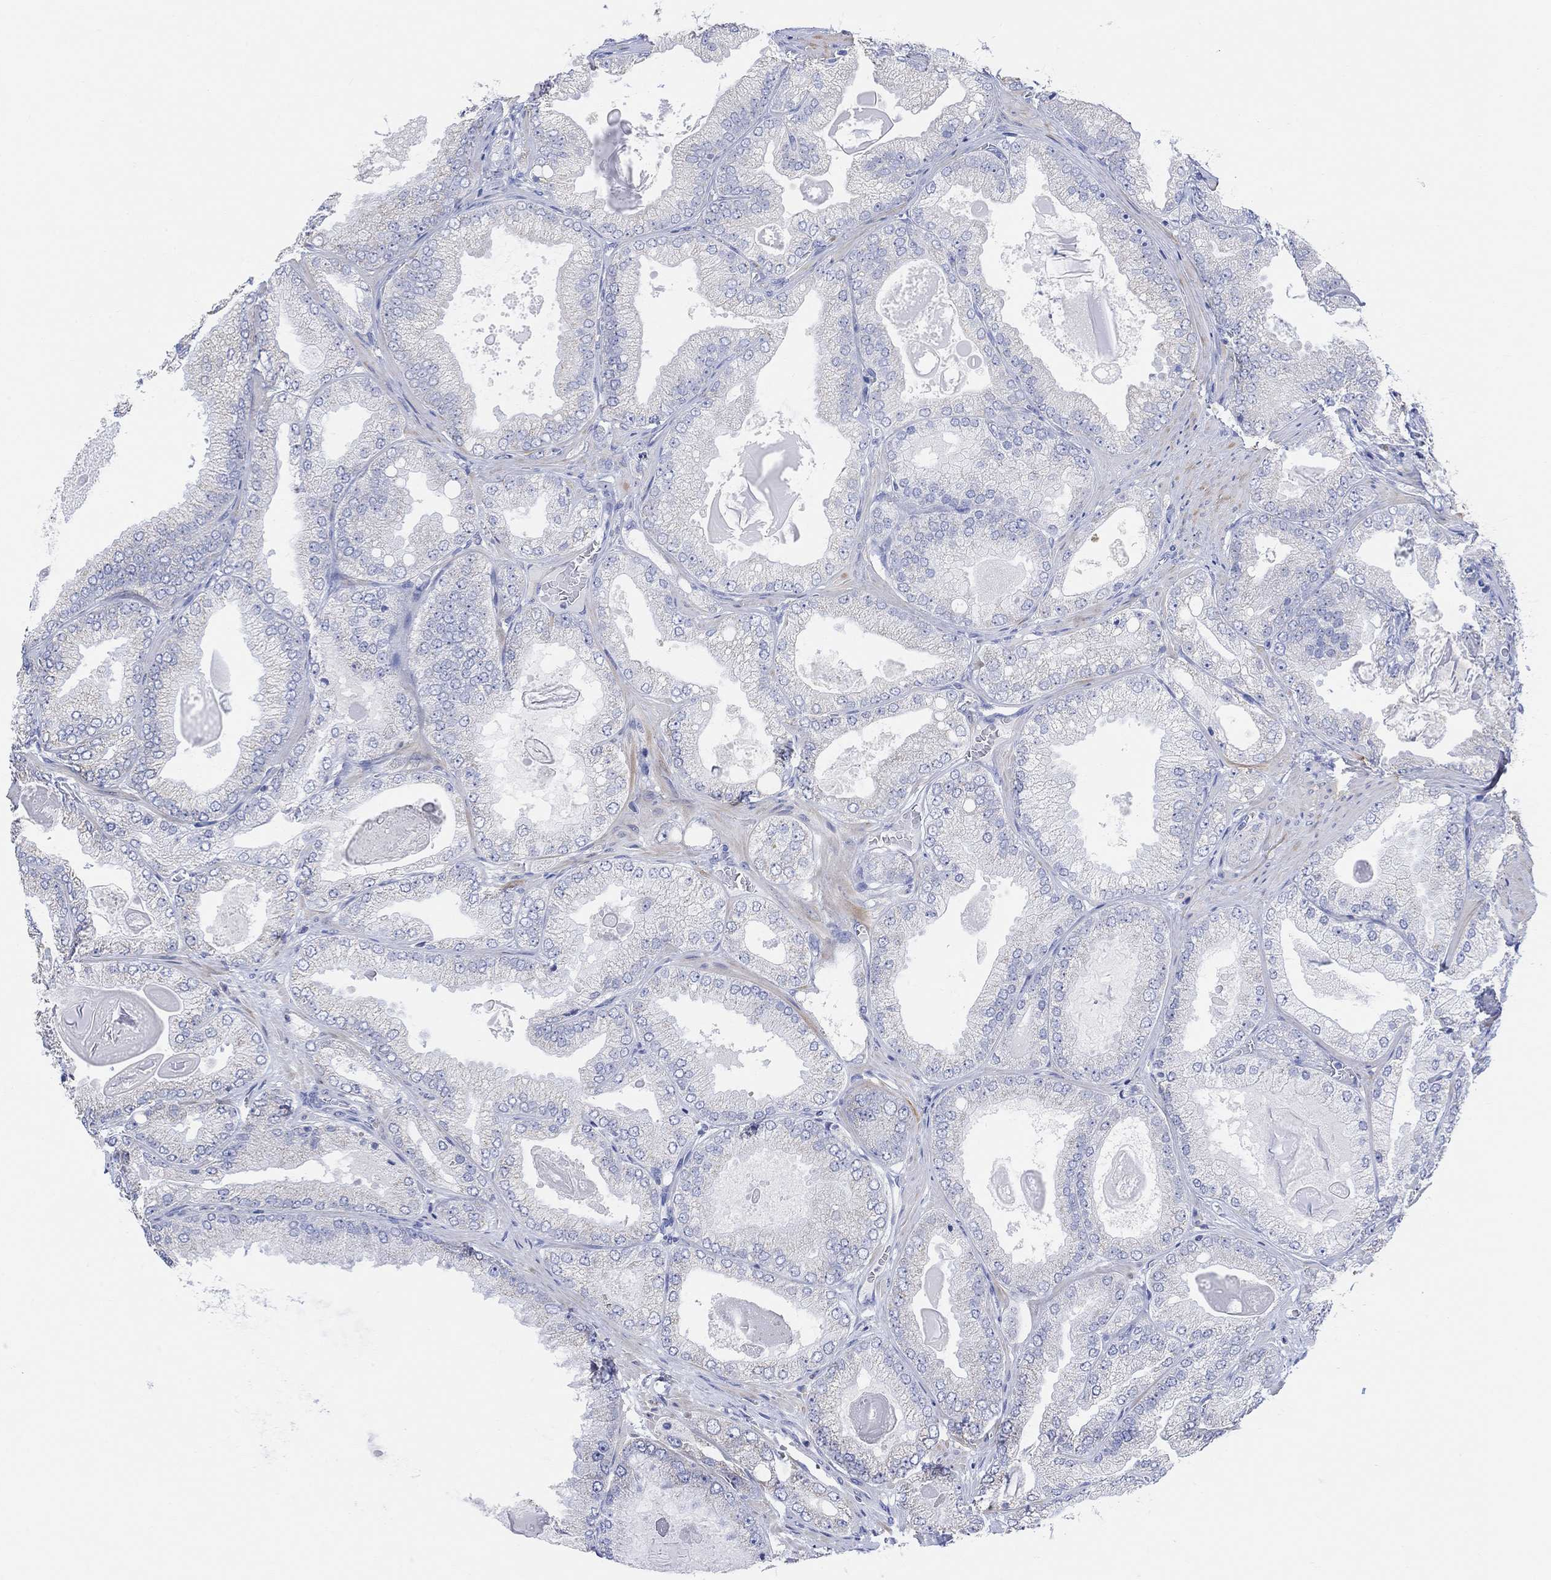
{"staining": {"intensity": "negative", "quantity": "none", "location": "none"}, "tissue": "prostate cancer", "cell_type": "Tumor cells", "image_type": "cancer", "snomed": [{"axis": "morphology", "description": "Adenocarcinoma, Low grade"}, {"axis": "topography", "description": "Prostate"}], "caption": "This is an immunohistochemistry micrograph of human prostate cancer. There is no staining in tumor cells.", "gene": "SYT12", "patient": {"sex": "male", "age": 72}}